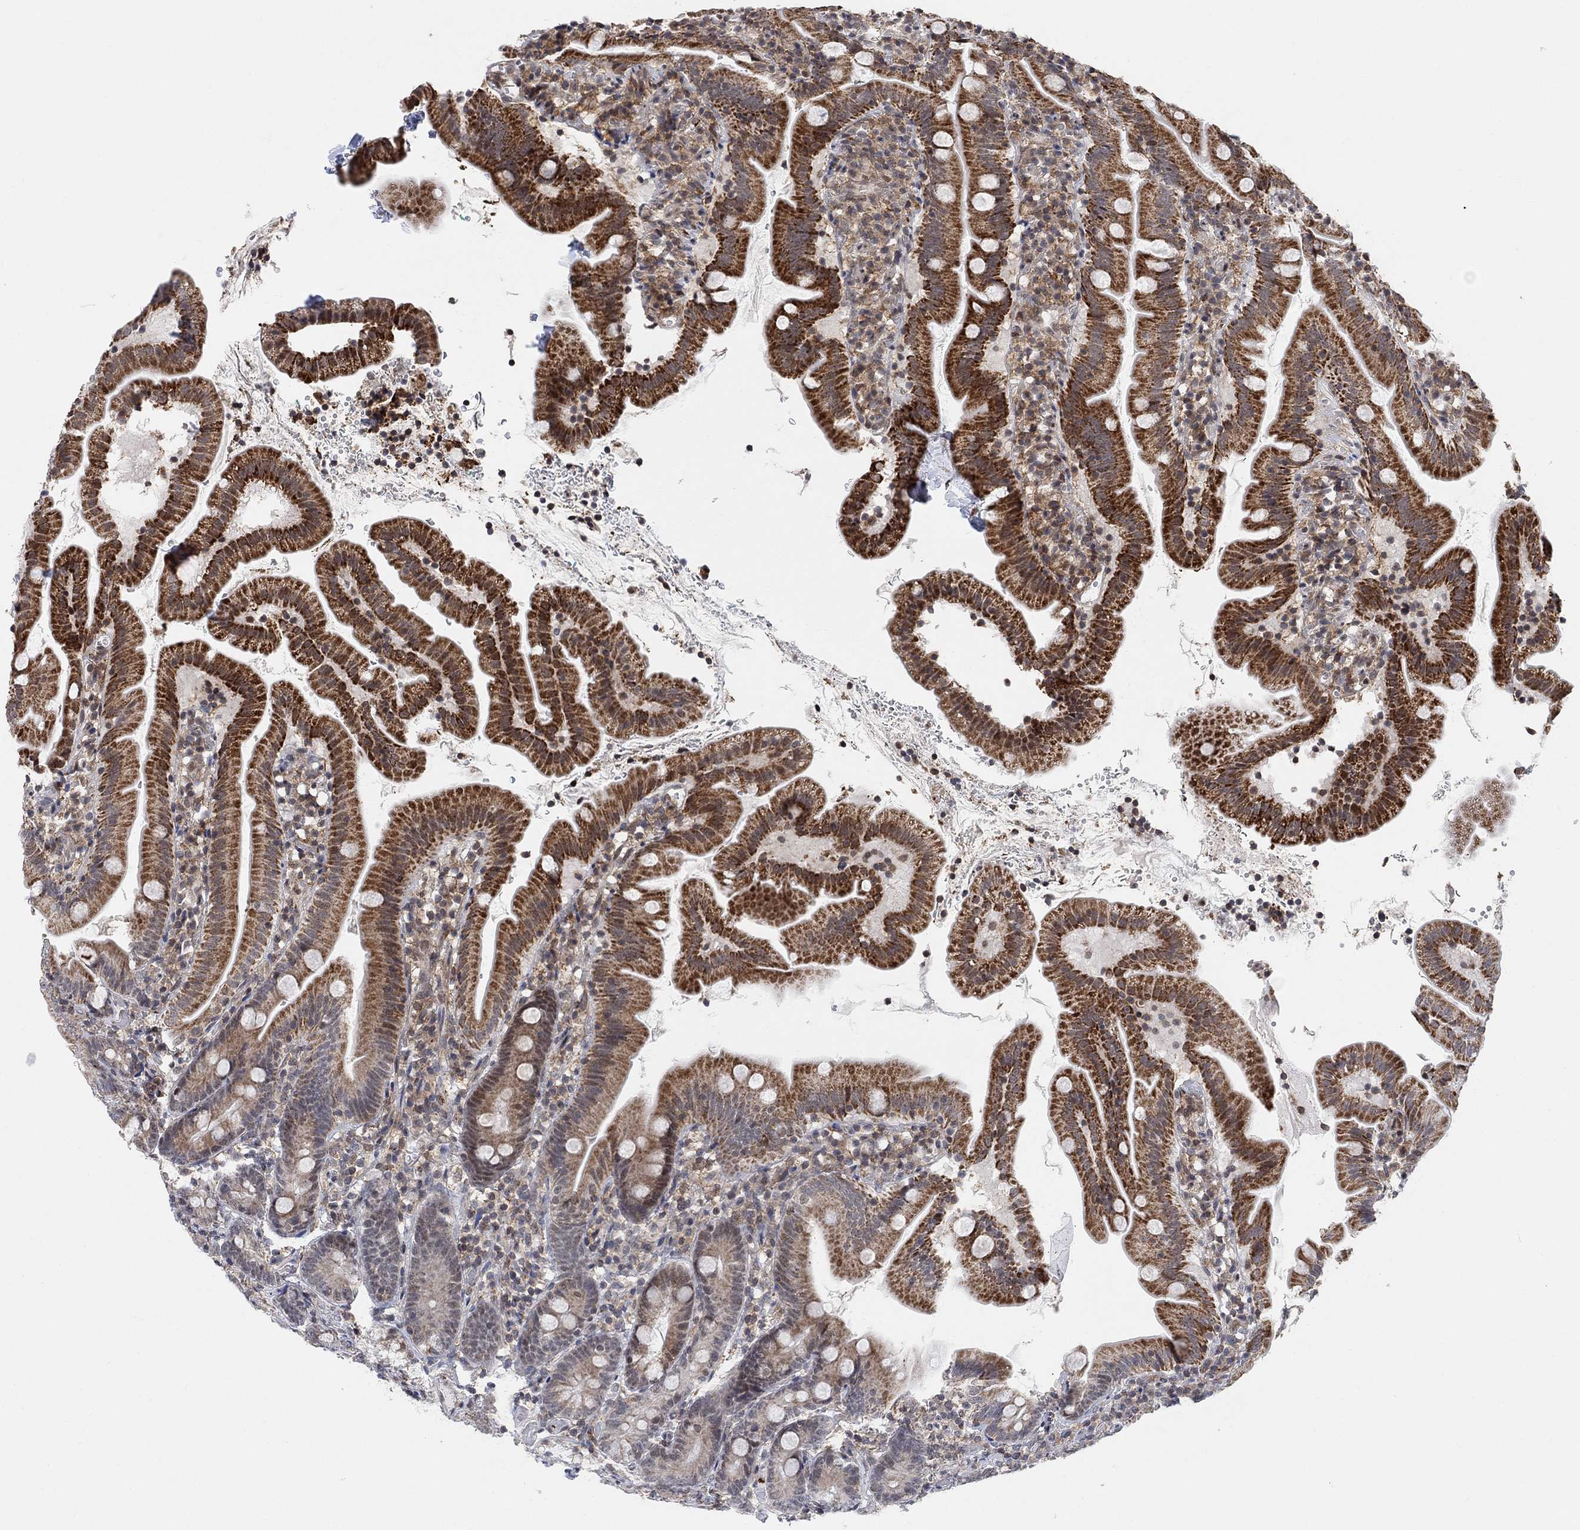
{"staining": {"intensity": "strong", "quantity": ">75%", "location": "cytoplasmic/membranous"}, "tissue": "duodenum", "cell_type": "Glandular cells", "image_type": "normal", "snomed": [{"axis": "morphology", "description": "Normal tissue, NOS"}, {"axis": "topography", "description": "Duodenum"}], "caption": "Duodenum stained with a brown dye displays strong cytoplasmic/membranous positive expression in about >75% of glandular cells.", "gene": "PWWP2B", "patient": {"sex": "female", "age": 67}}